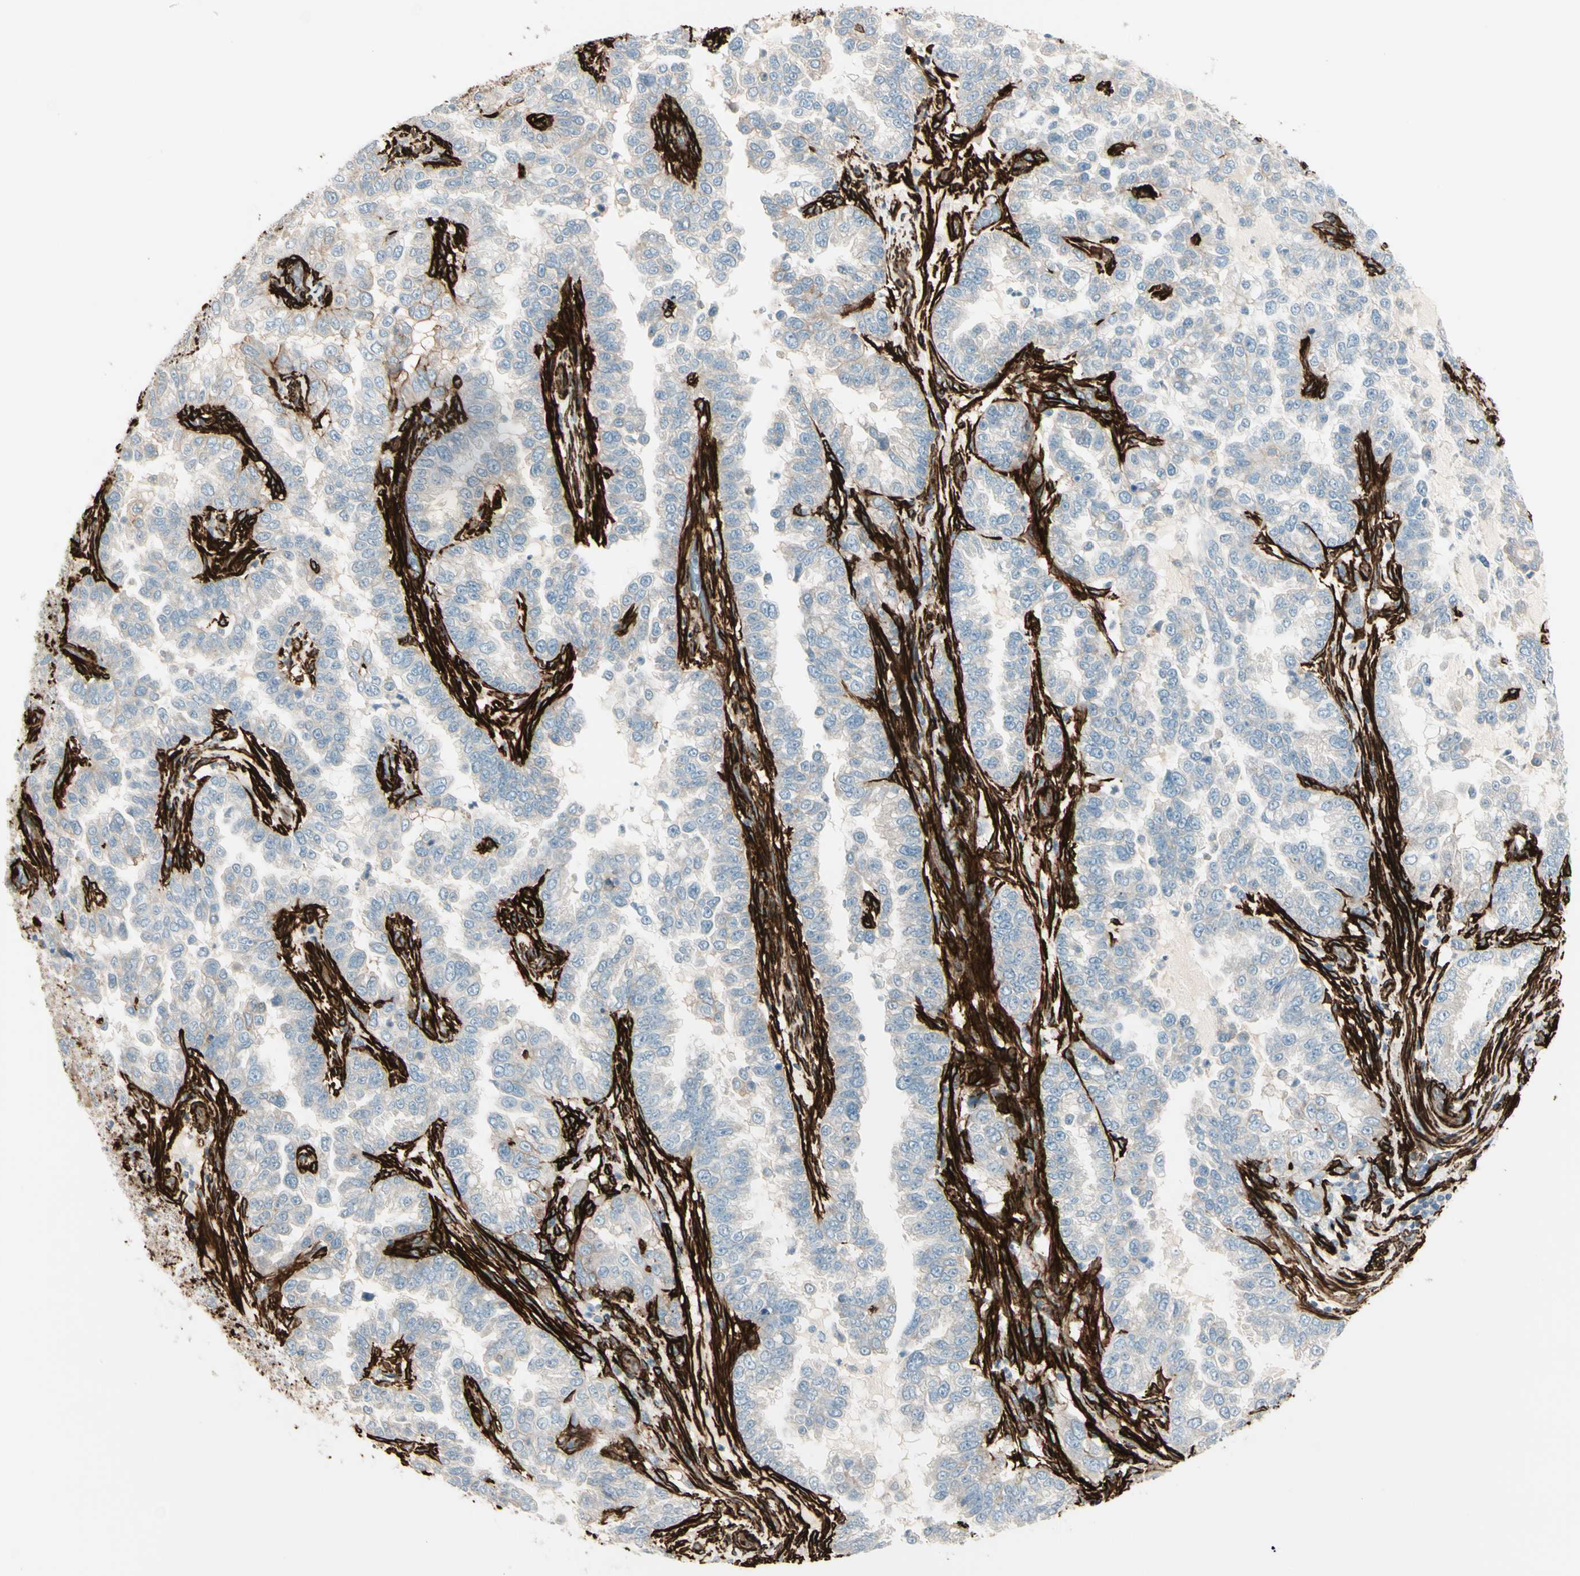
{"staining": {"intensity": "negative", "quantity": "none", "location": "none"}, "tissue": "endometrial cancer", "cell_type": "Tumor cells", "image_type": "cancer", "snomed": [{"axis": "morphology", "description": "Adenocarcinoma, NOS"}, {"axis": "topography", "description": "Endometrium"}], "caption": "Photomicrograph shows no protein staining in tumor cells of endometrial adenocarcinoma tissue. Brightfield microscopy of immunohistochemistry stained with DAB (brown) and hematoxylin (blue), captured at high magnification.", "gene": "CALD1", "patient": {"sex": "female", "age": 85}}